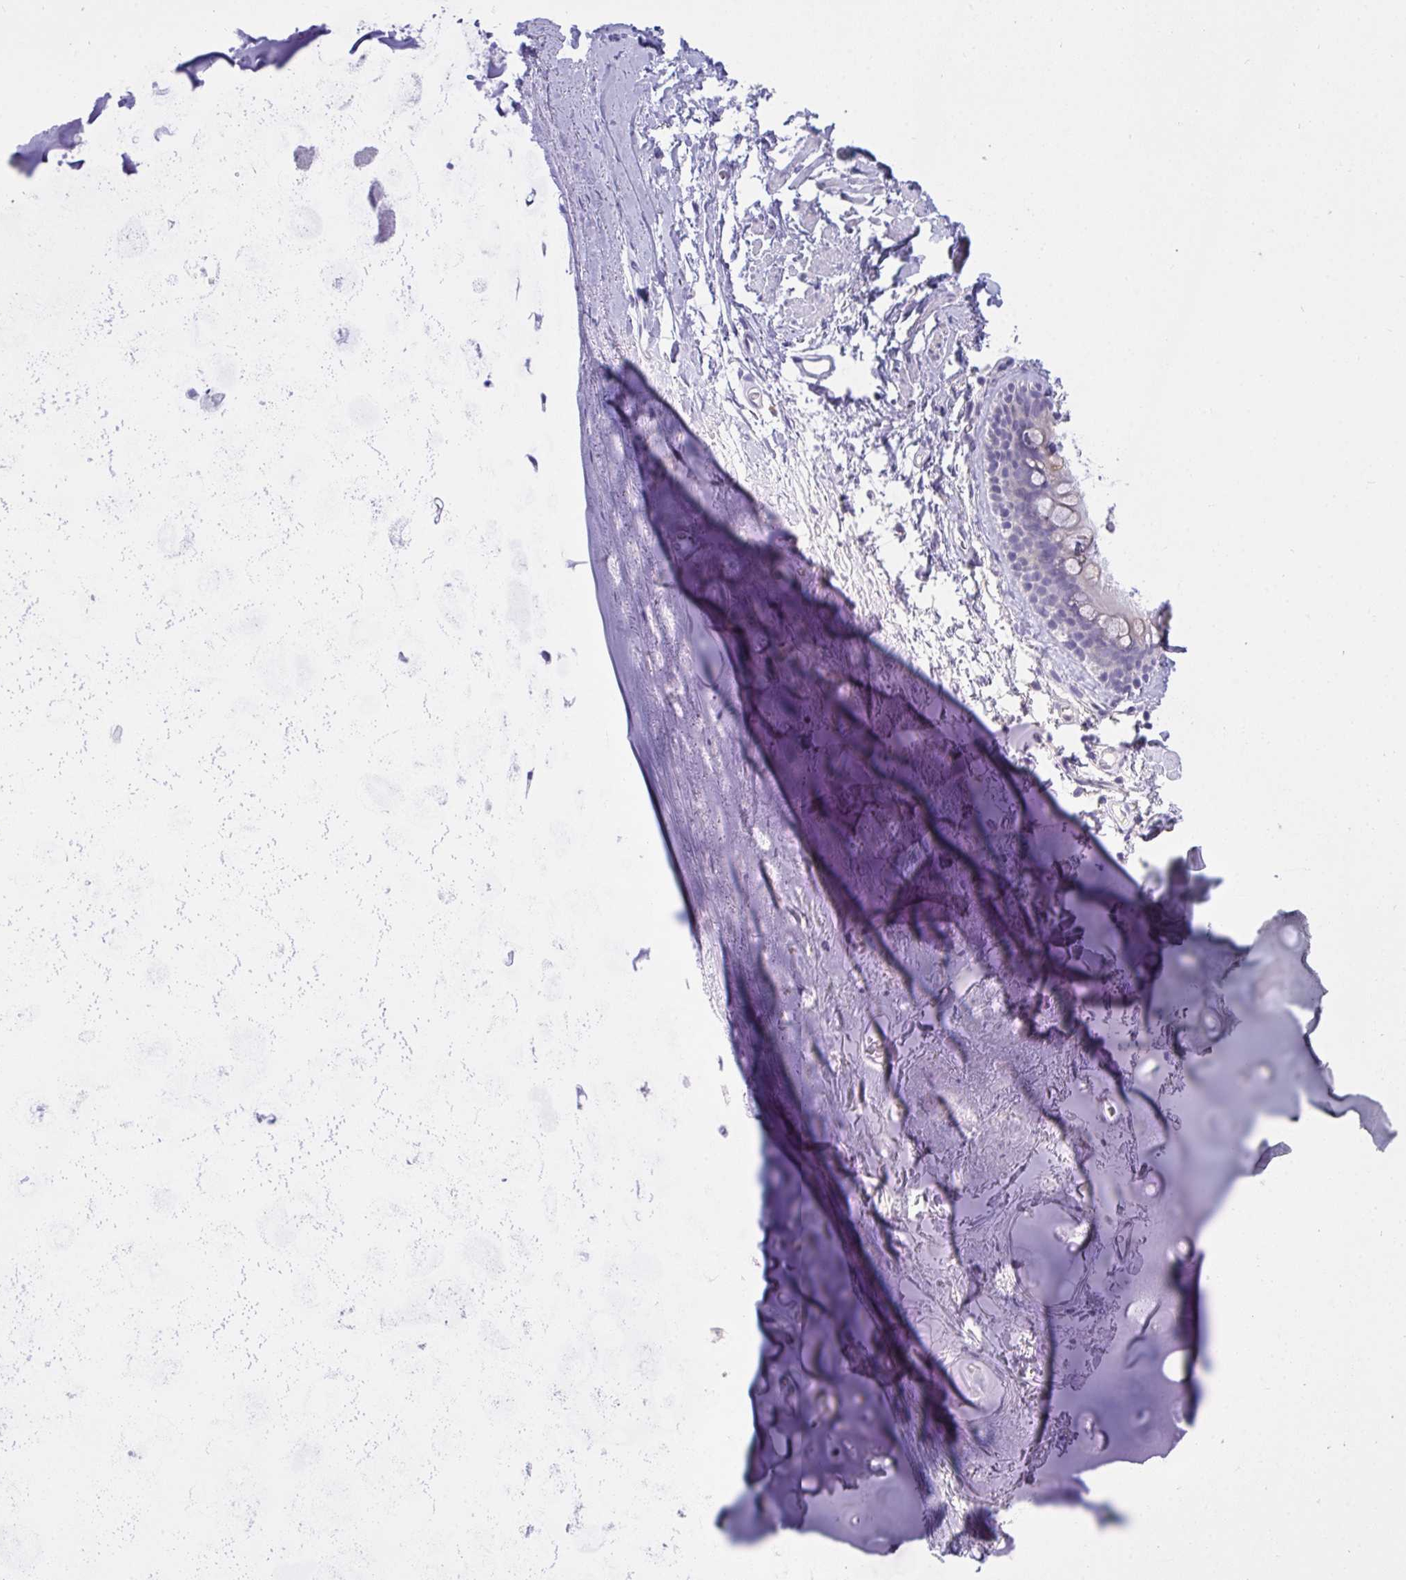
{"staining": {"intensity": "negative", "quantity": "none", "location": "none"}, "tissue": "adipose tissue", "cell_type": "Adipocytes", "image_type": "normal", "snomed": [{"axis": "morphology", "description": "Normal tissue, NOS"}, {"axis": "topography", "description": "Lymph node"}, {"axis": "topography", "description": "Cartilage tissue"}, {"axis": "topography", "description": "Bronchus"}], "caption": "Human adipose tissue stained for a protein using immunohistochemistry reveals no staining in adipocytes.", "gene": "SEMA6B", "patient": {"sex": "female", "age": 70}}